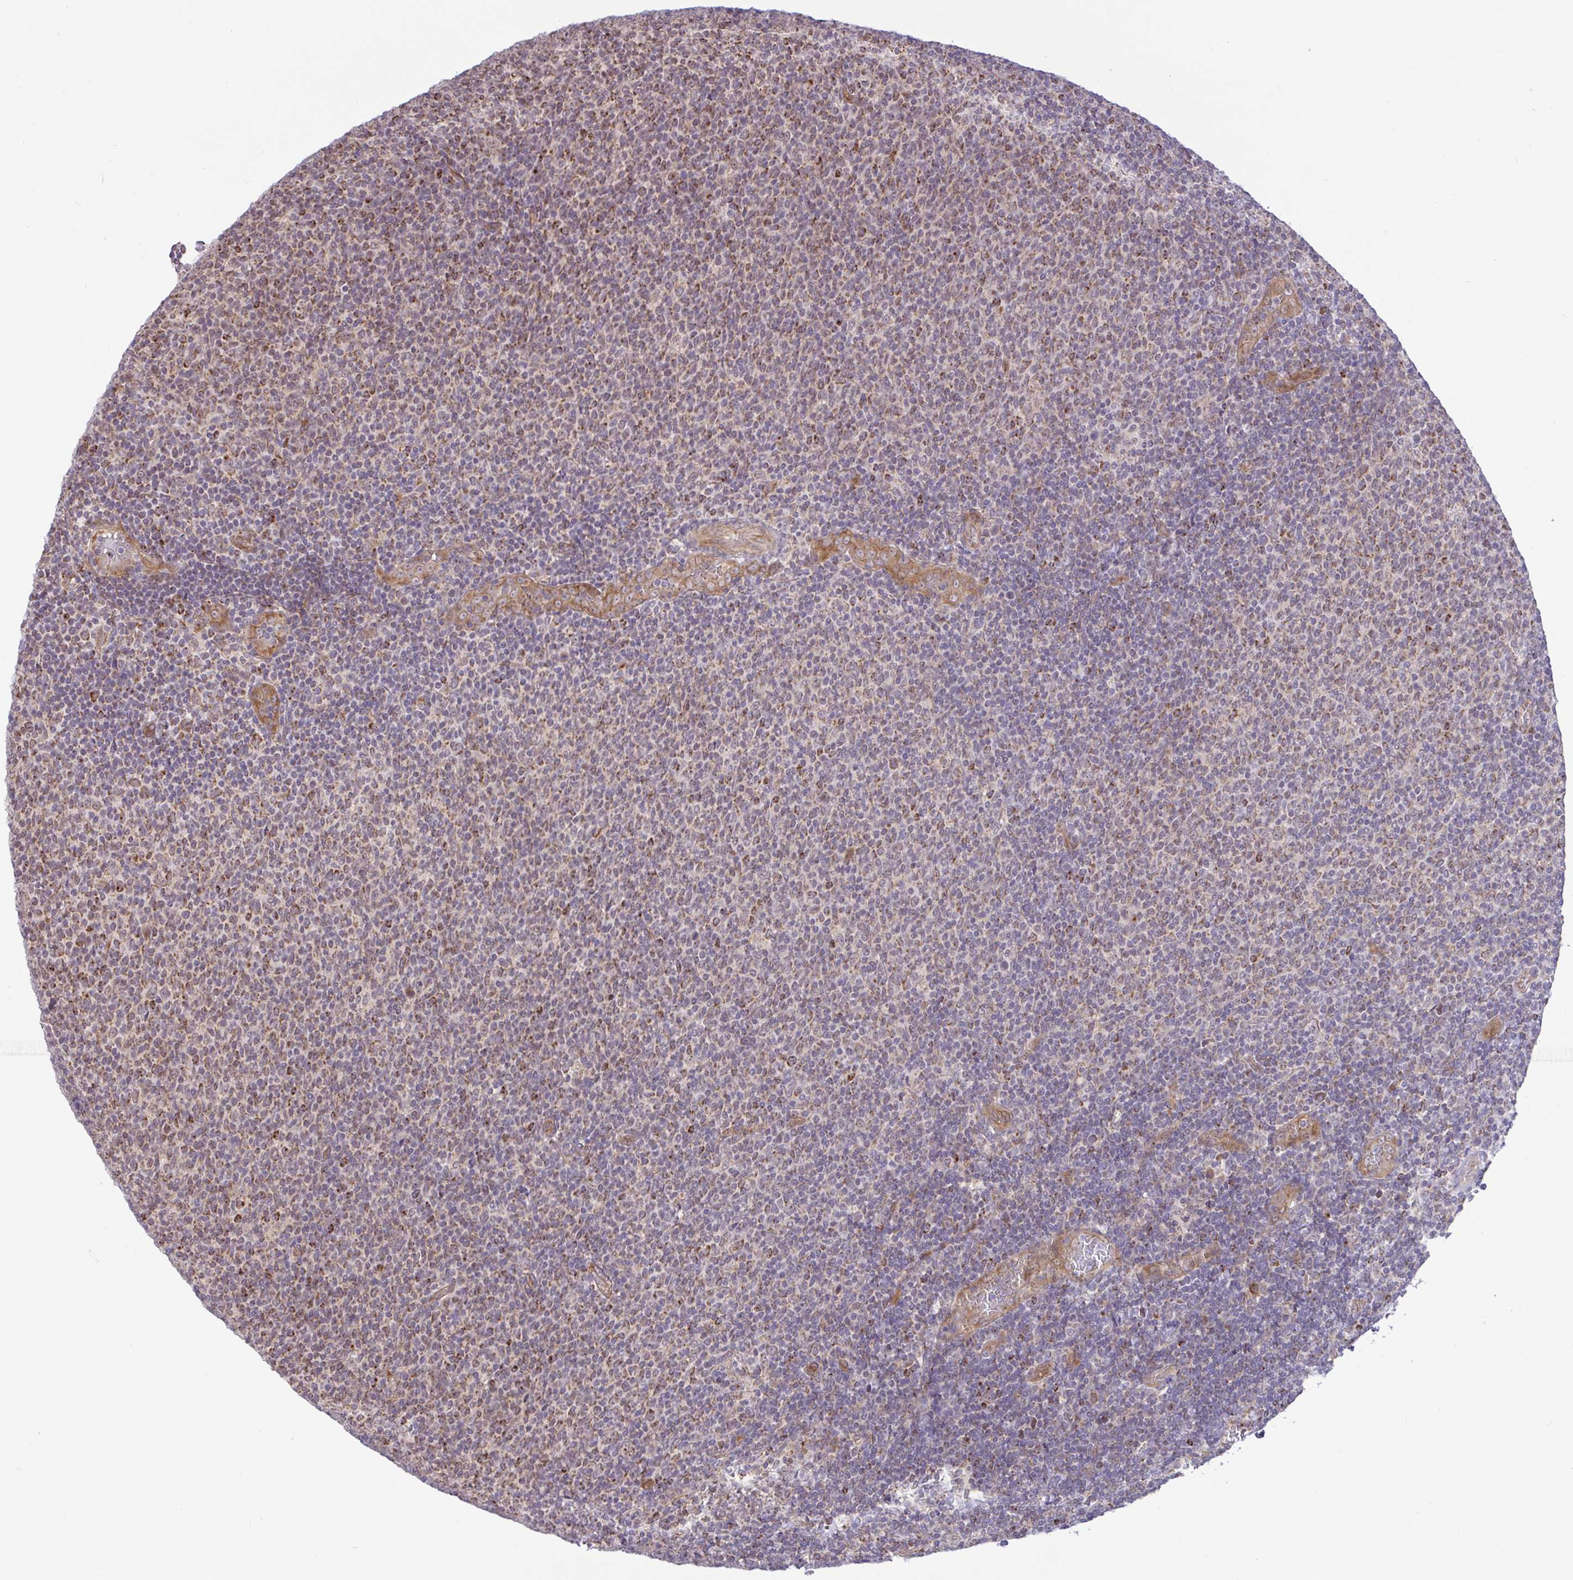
{"staining": {"intensity": "moderate", "quantity": ">75%", "location": "cytoplasmic/membranous"}, "tissue": "lymphoma", "cell_type": "Tumor cells", "image_type": "cancer", "snomed": [{"axis": "morphology", "description": "Malignant lymphoma, non-Hodgkin's type, Low grade"}, {"axis": "topography", "description": "Lymph node"}], "caption": "Protein expression analysis of human lymphoma reveals moderate cytoplasmic/membranous staining in approximately >75% of tumor cells.", "gene": "DLEU7", "patient": {"sex": "male", "age": 52}}